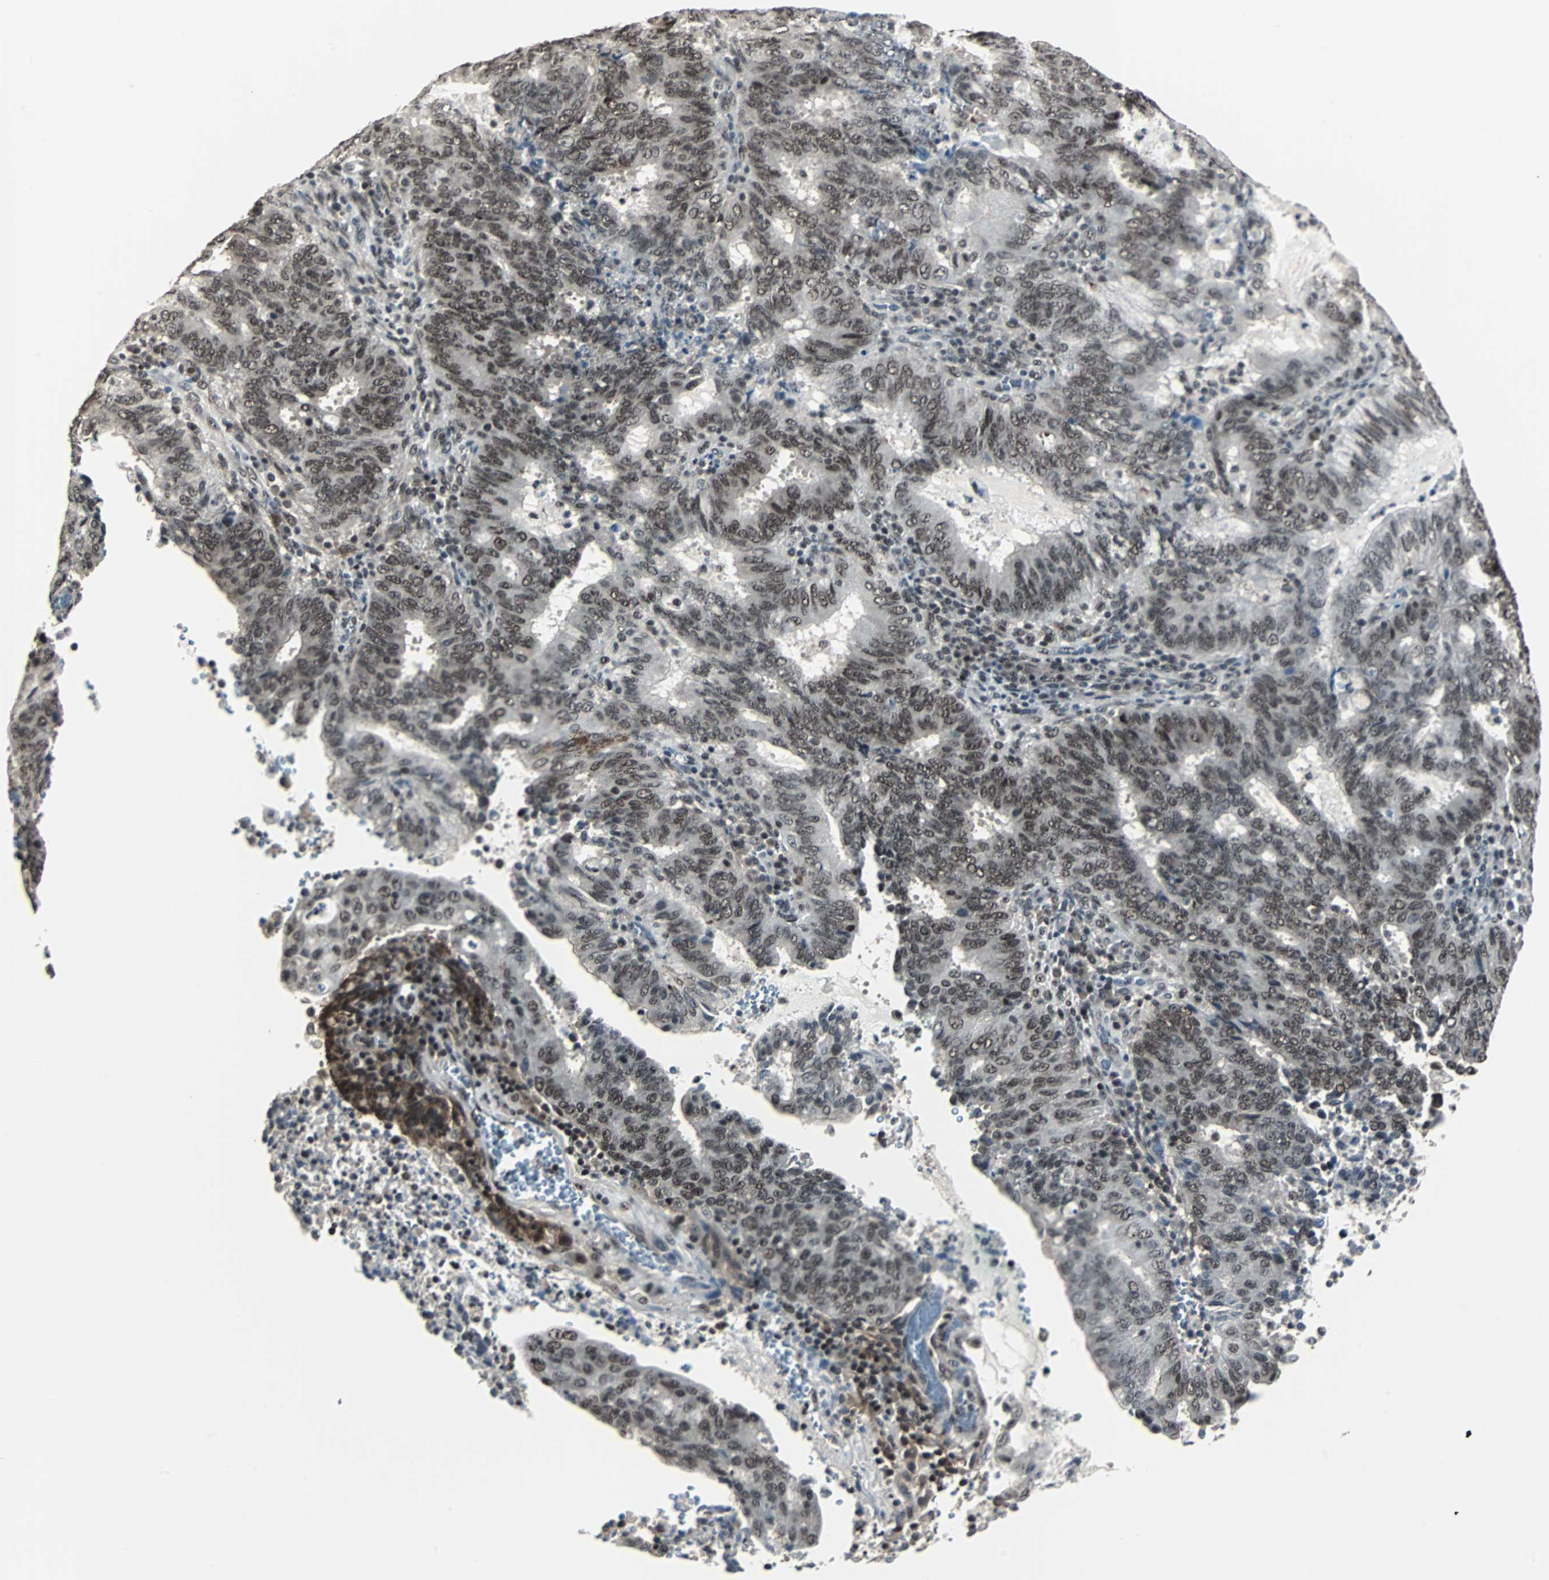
{"staining": {"intensity": "moderate", "quantity": ">75%", "location": "nuclear"}, "tissue": "cervical cancer", "cell_type": "Tumor cells", "image_type": "cancer", "snomed": [{"axis": "morphology", "description": "Adenocarcinoma, NOS"}, {"axis": "topography", "description": "Cervix"}], "caption": "Cervical adenocarcinoma was stained to show a protein in brown. There is medium levels of moderate nuclear positivity in approximately >75% of tumor cells.", "gene": "MKX", "patient": {"sex": "female", "age": 44}}